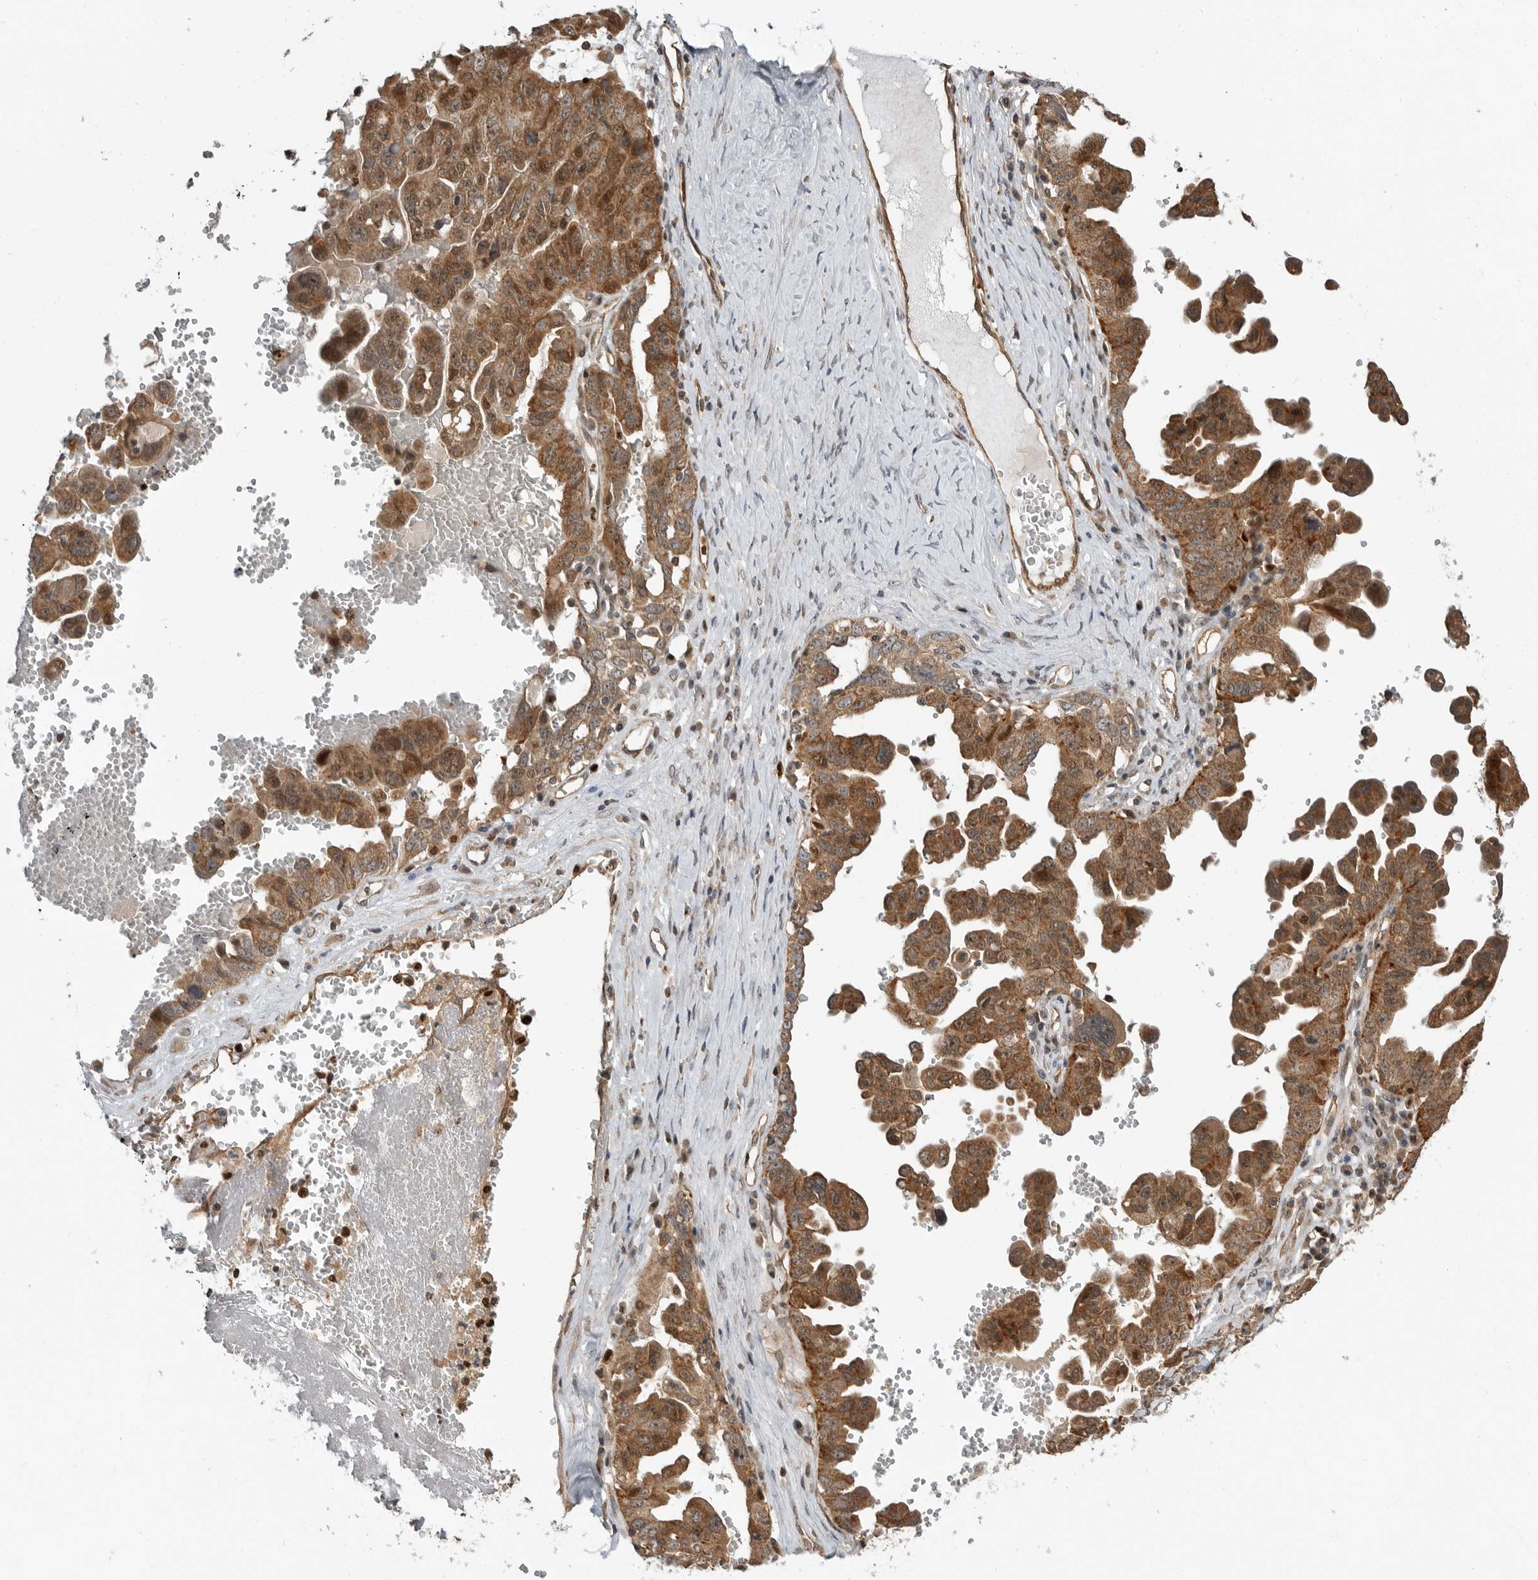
{"staining": {"intensity": "moderate", "quantity": ">75%", "location": "cytoplasmic/membranous,nuclear"}, "tissue": "ovarian cancer", "cell_type": "Tumor cells", "image_type": "cancer", "snomed": [{"axis": "morphology", "description": "Carcinoma, endometroid"}, {"axis": "topography", "description": "Ovary"}], "caption": "Protein expression analysis of ovarian endometroid carcinoma shows moderate cytoplasmic/membranous and nuclear expression in about >75% of tumor cells.", "gene": "STRAP", "patient": {"sex": "female", "age": 62}}